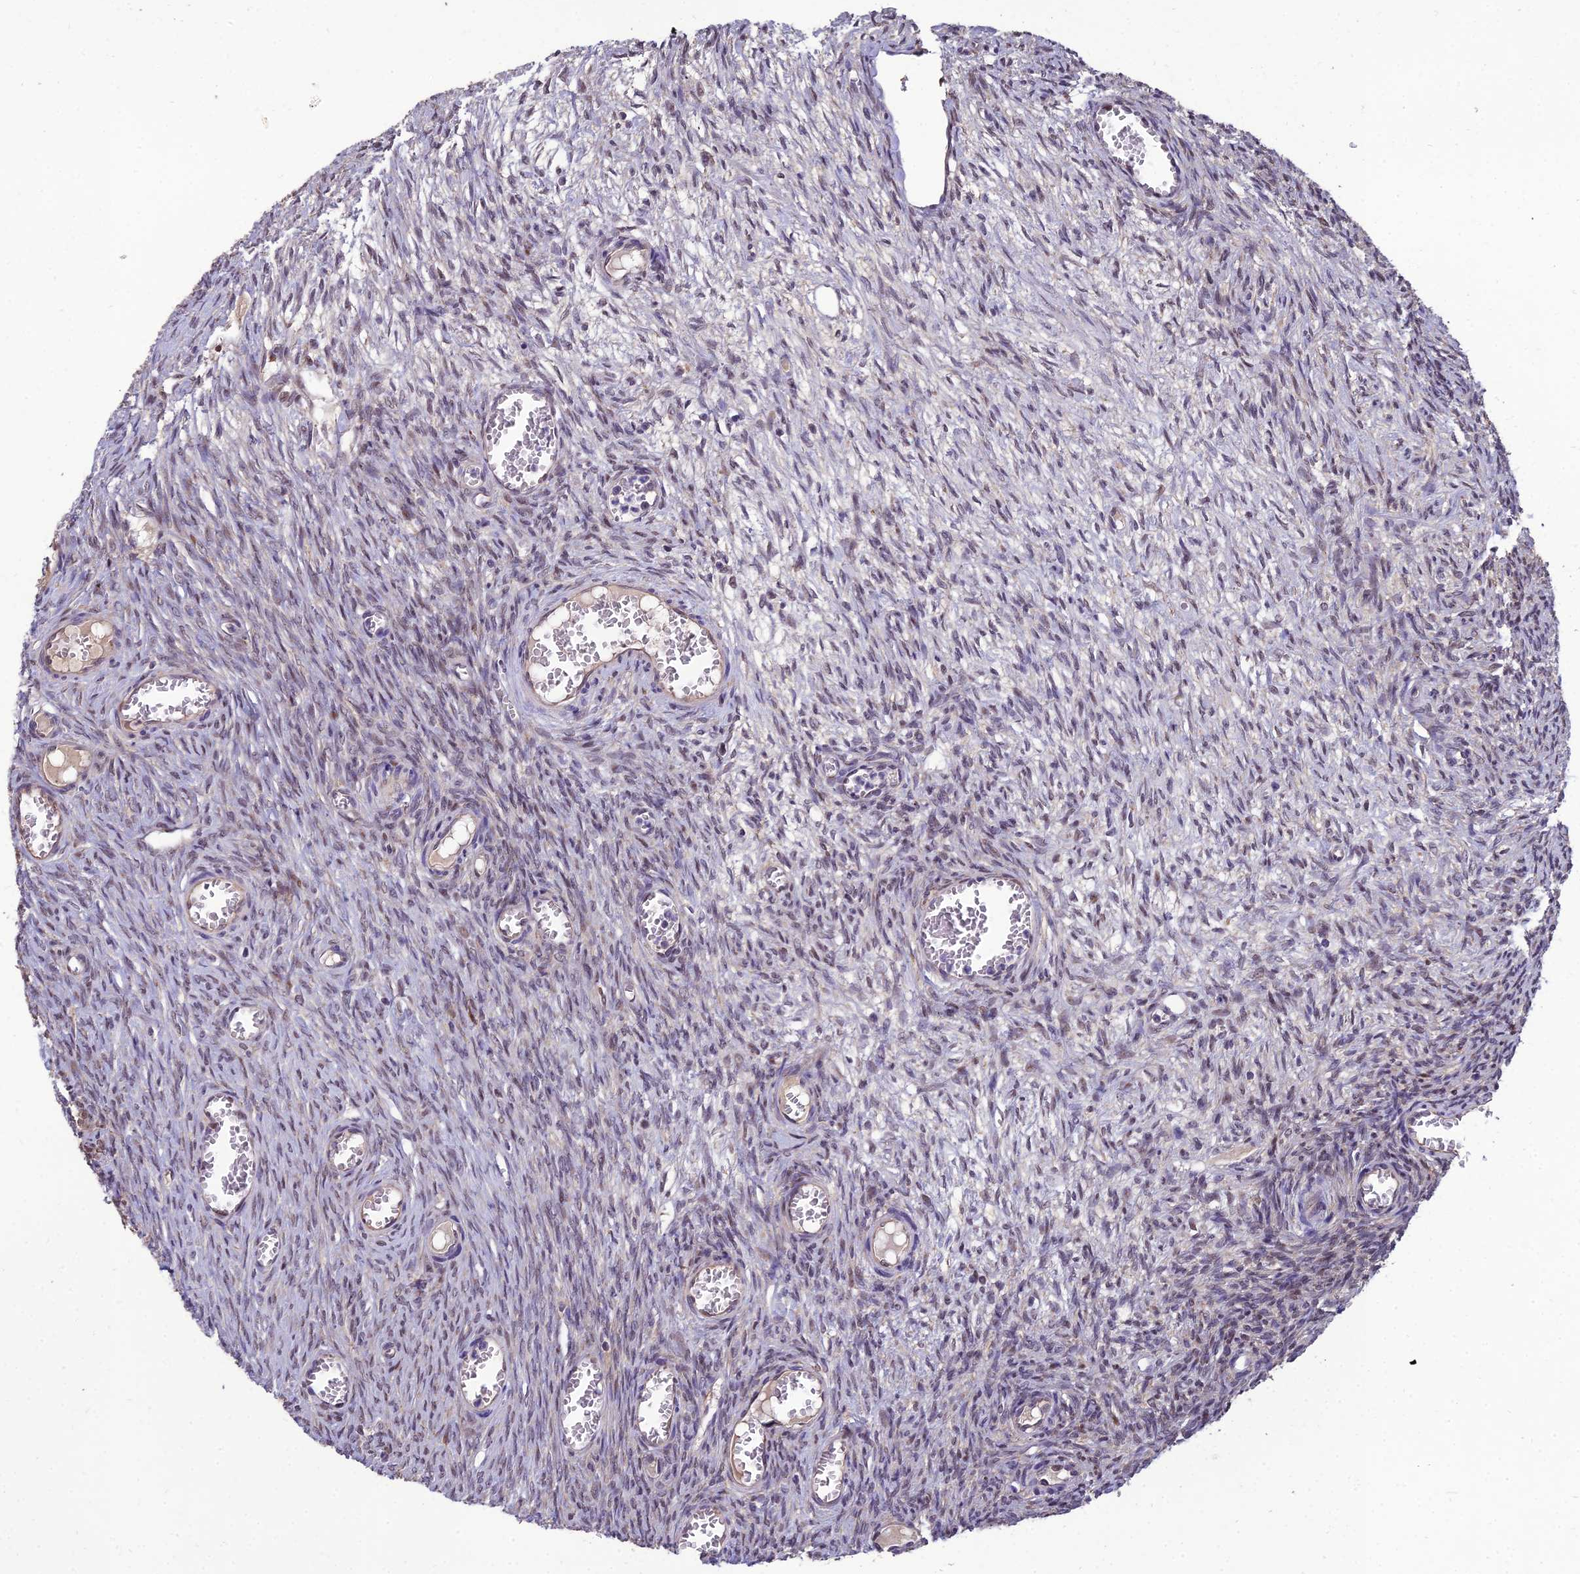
{"staining": {"intensity": "weak", "quantity": ">75%", "location": "cytoplasmic/membranous"}, "tissue": "ovary", "cell_type": "Follicle cells", "image_type": "normal", "snomed": [{"axis": "morphology", "description": "Normal tissue, NOS"}, {"axis": "topography", "description": "Ovary"}], "caption": "High-magnification brightfield microscopy of benign ovary stained with DAB (3,3'-diaminobenzidine) (brown) and counterstained with hematoxylin (blue). follicle cells exhibit weak cytoplasmic/membranous expression is present in about>75% of cells. The protein is shown in brown color, while the nuclei are stained blue.", "gene": "GRWD1", "patient": {"sex": "female", "age": 44}}